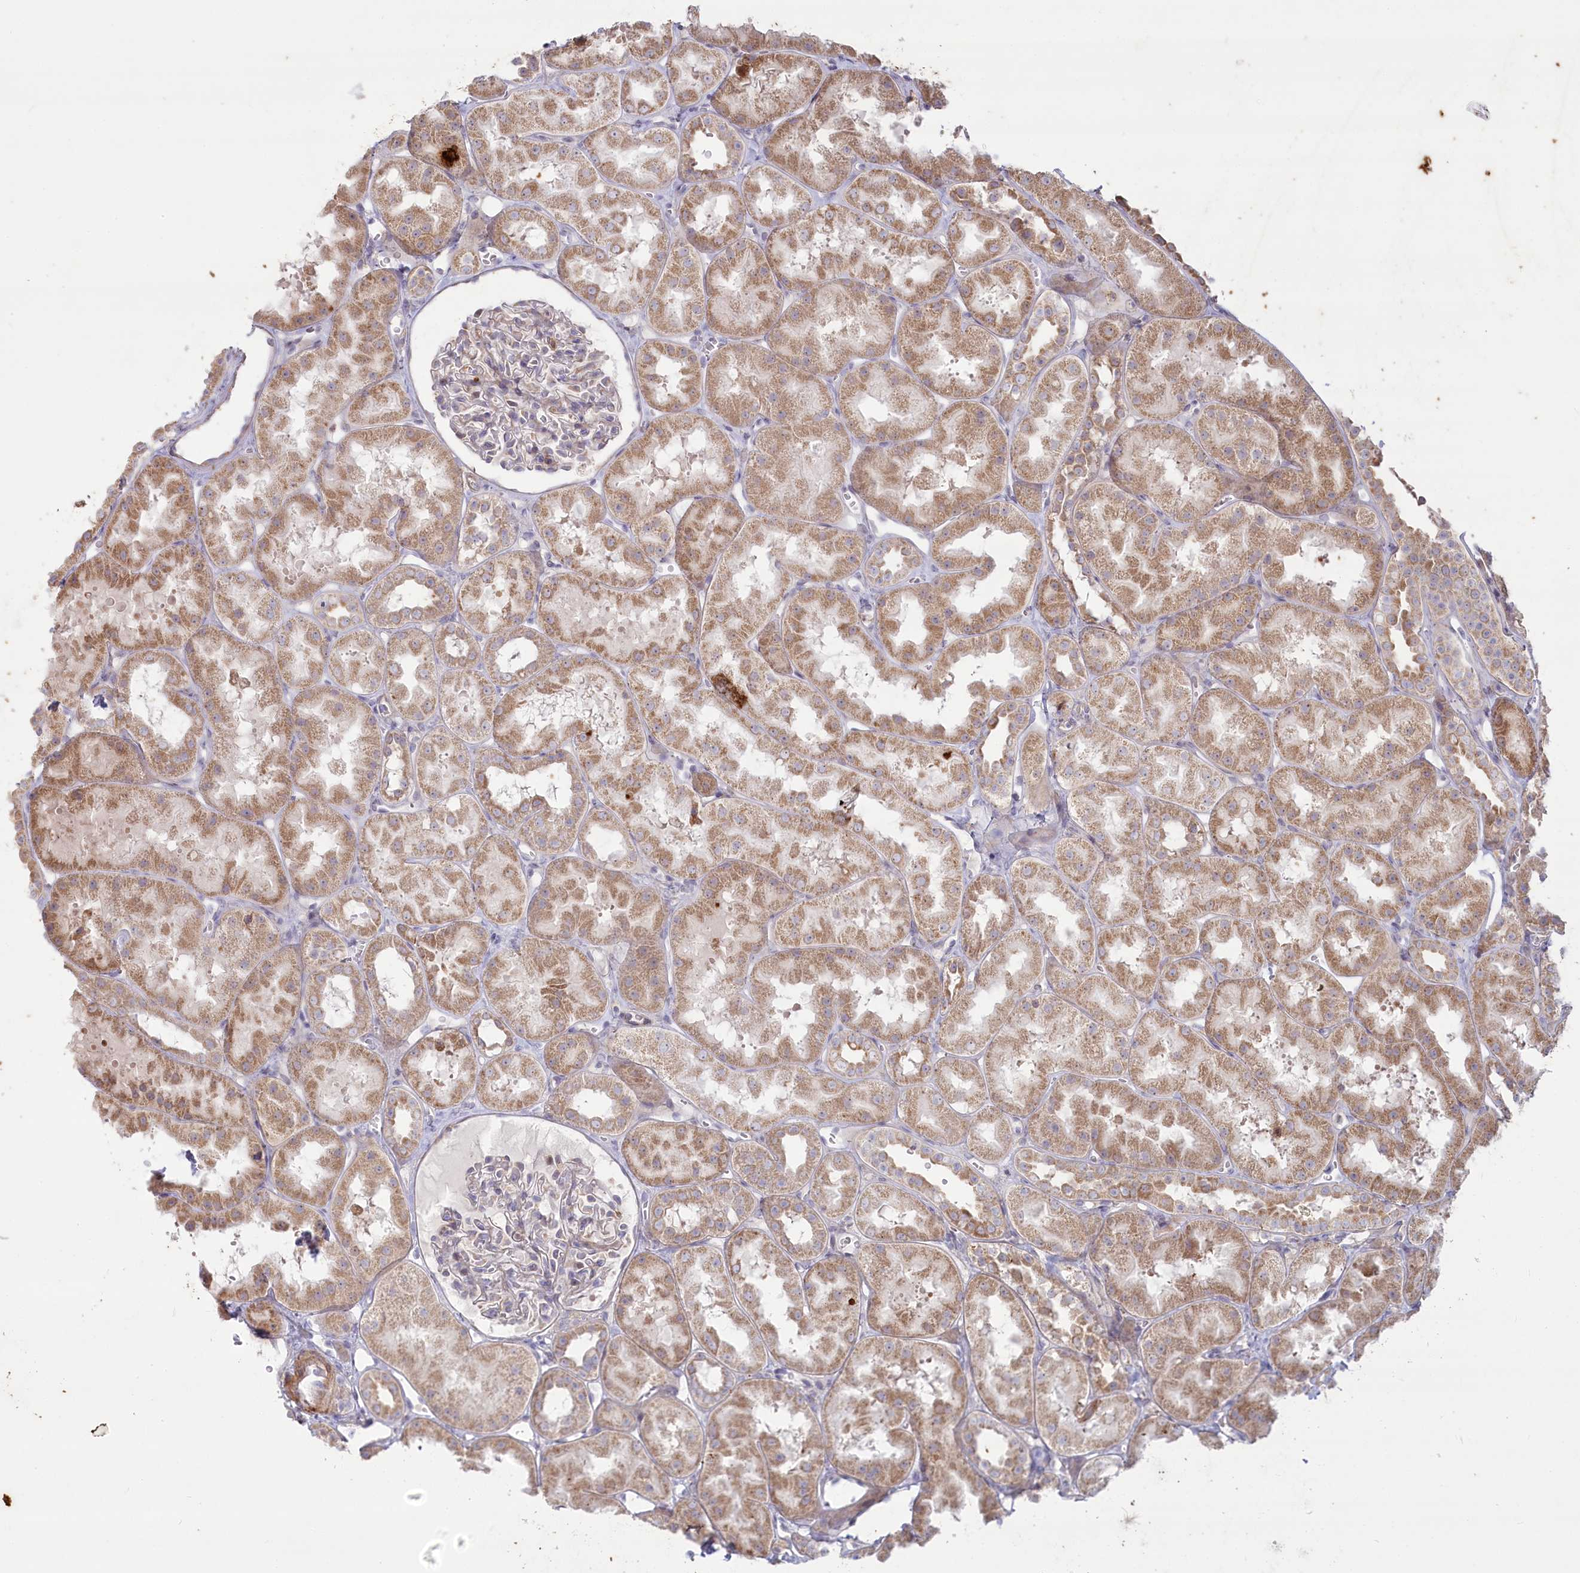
{"staining": {"intensity": "weak", "quantity": "<25%", "location": "cytoplasmic/membranous"}, "tissue": "kidney", "cell_type": "Cells in glomeruli", "image_type": "normal", "snomed": [{"axis": "morphology", "description": "Normal tissue, NOS"}, {"axis": "topography", "description": "Kidney"}, {"axis": "topography", "description": "Urinary bladder"}], "caption": "This is an IHC photomicrograph of benign kidney. There is no positivity in cells in glomeruli.", "gene": "MTG1", "patient": {"sex": "male", "age": 16}}